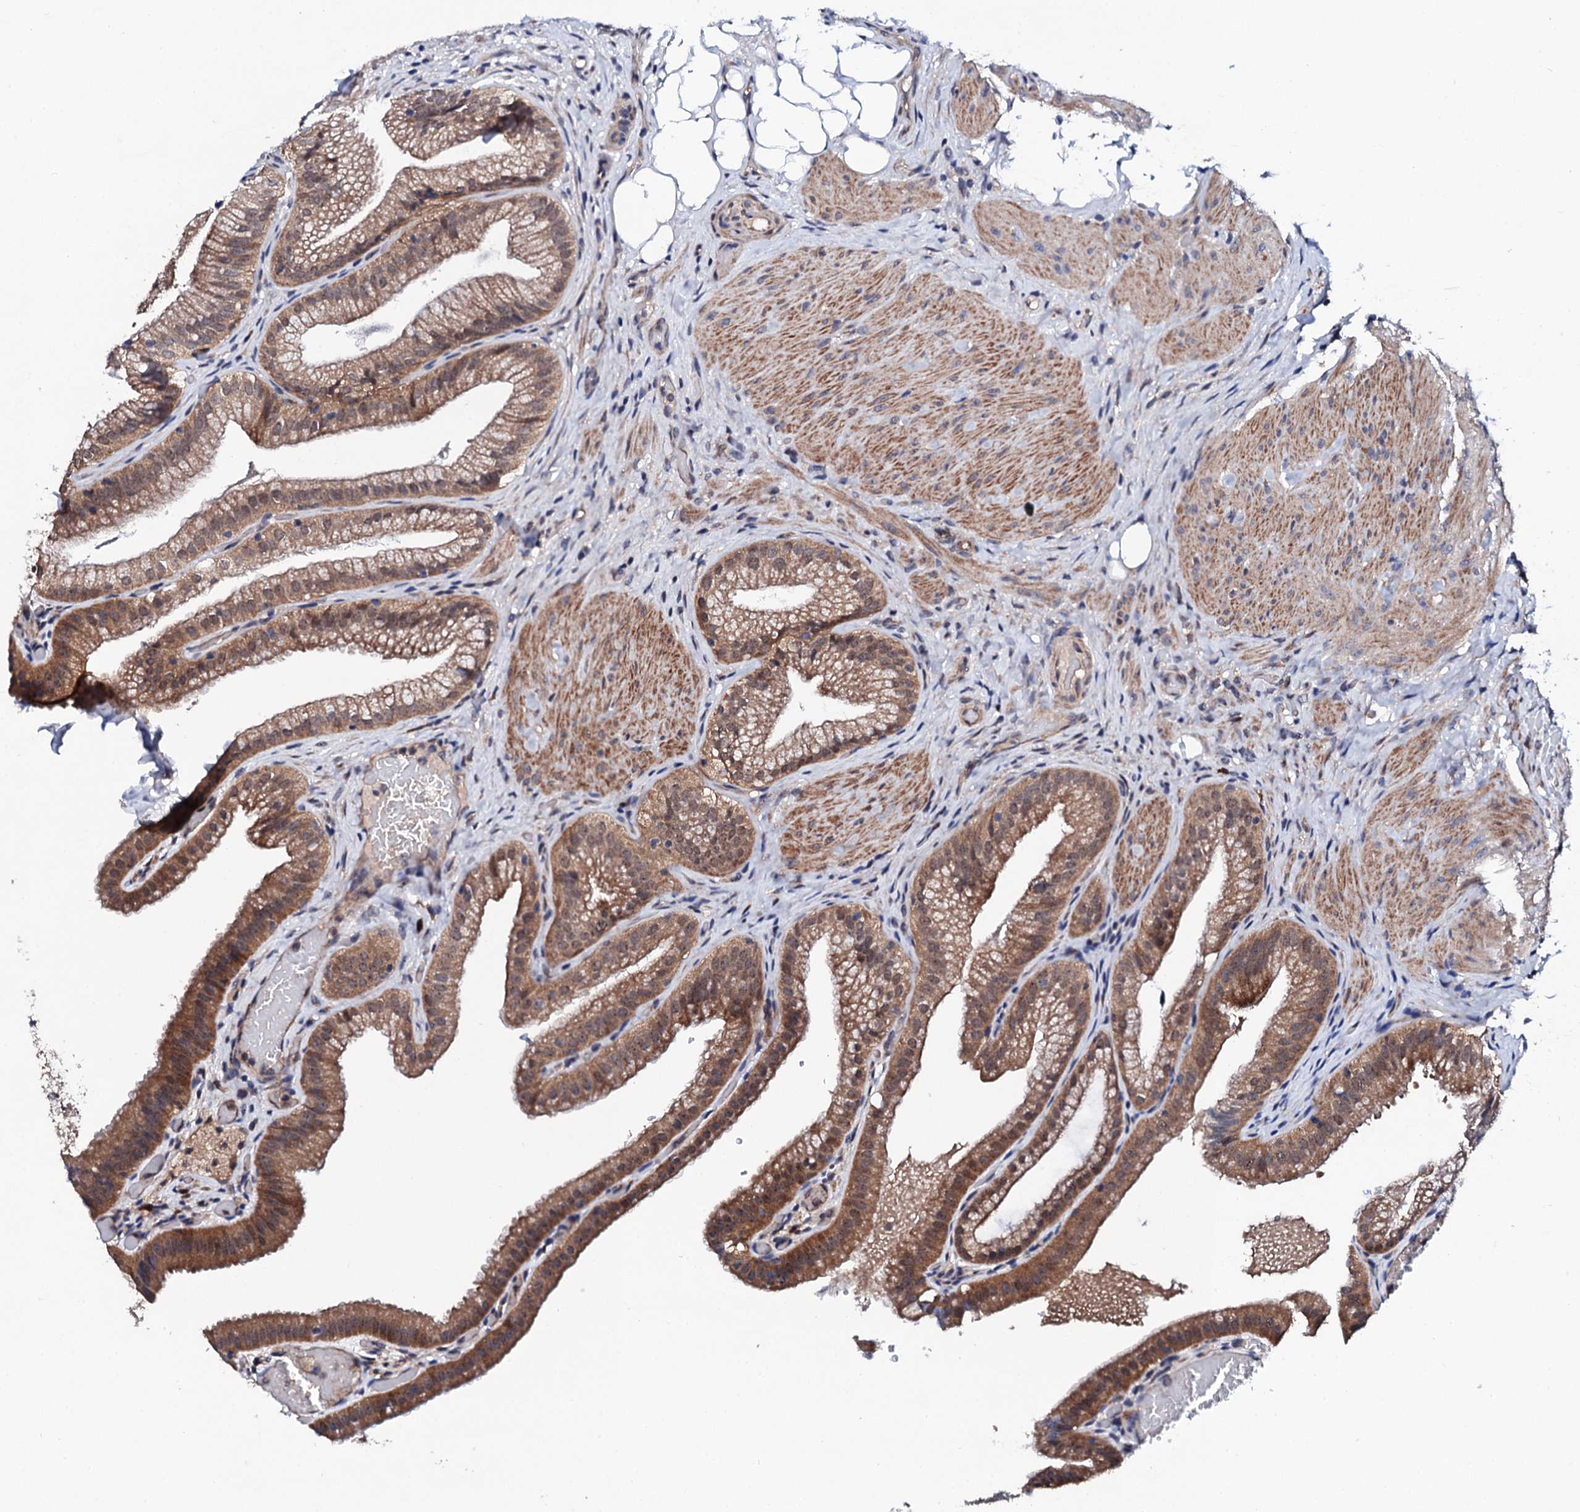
{"staining": {"intensity": "strong", "quantity": ">75%", "location": "cytoplasmic/membranous,nuclear"}, "tissue": "gallbladder", "cell_type": "Glandular cells", "image_type": "normal", "snomed": [{"axis": "morphology", "description": "Normal tissue, NOS"}, {"axis": "morphology", "description": "Inflammation, NOS"}, {"axis": "topography", "description": "Gallbladder"}], "caption": "Immunohistochemistry micrograph of benign gallbladder: human gallbladder stained using IHC demonstrates high levels of strong protein expression localized specifically in the cytoplasmic/membranous,nuclear of glandular cells, appearing as a cytoplasmic/membranous,nuclear brown color.", "gene": "IP6K1", "patient": {"sex": "male", "age": 51}}